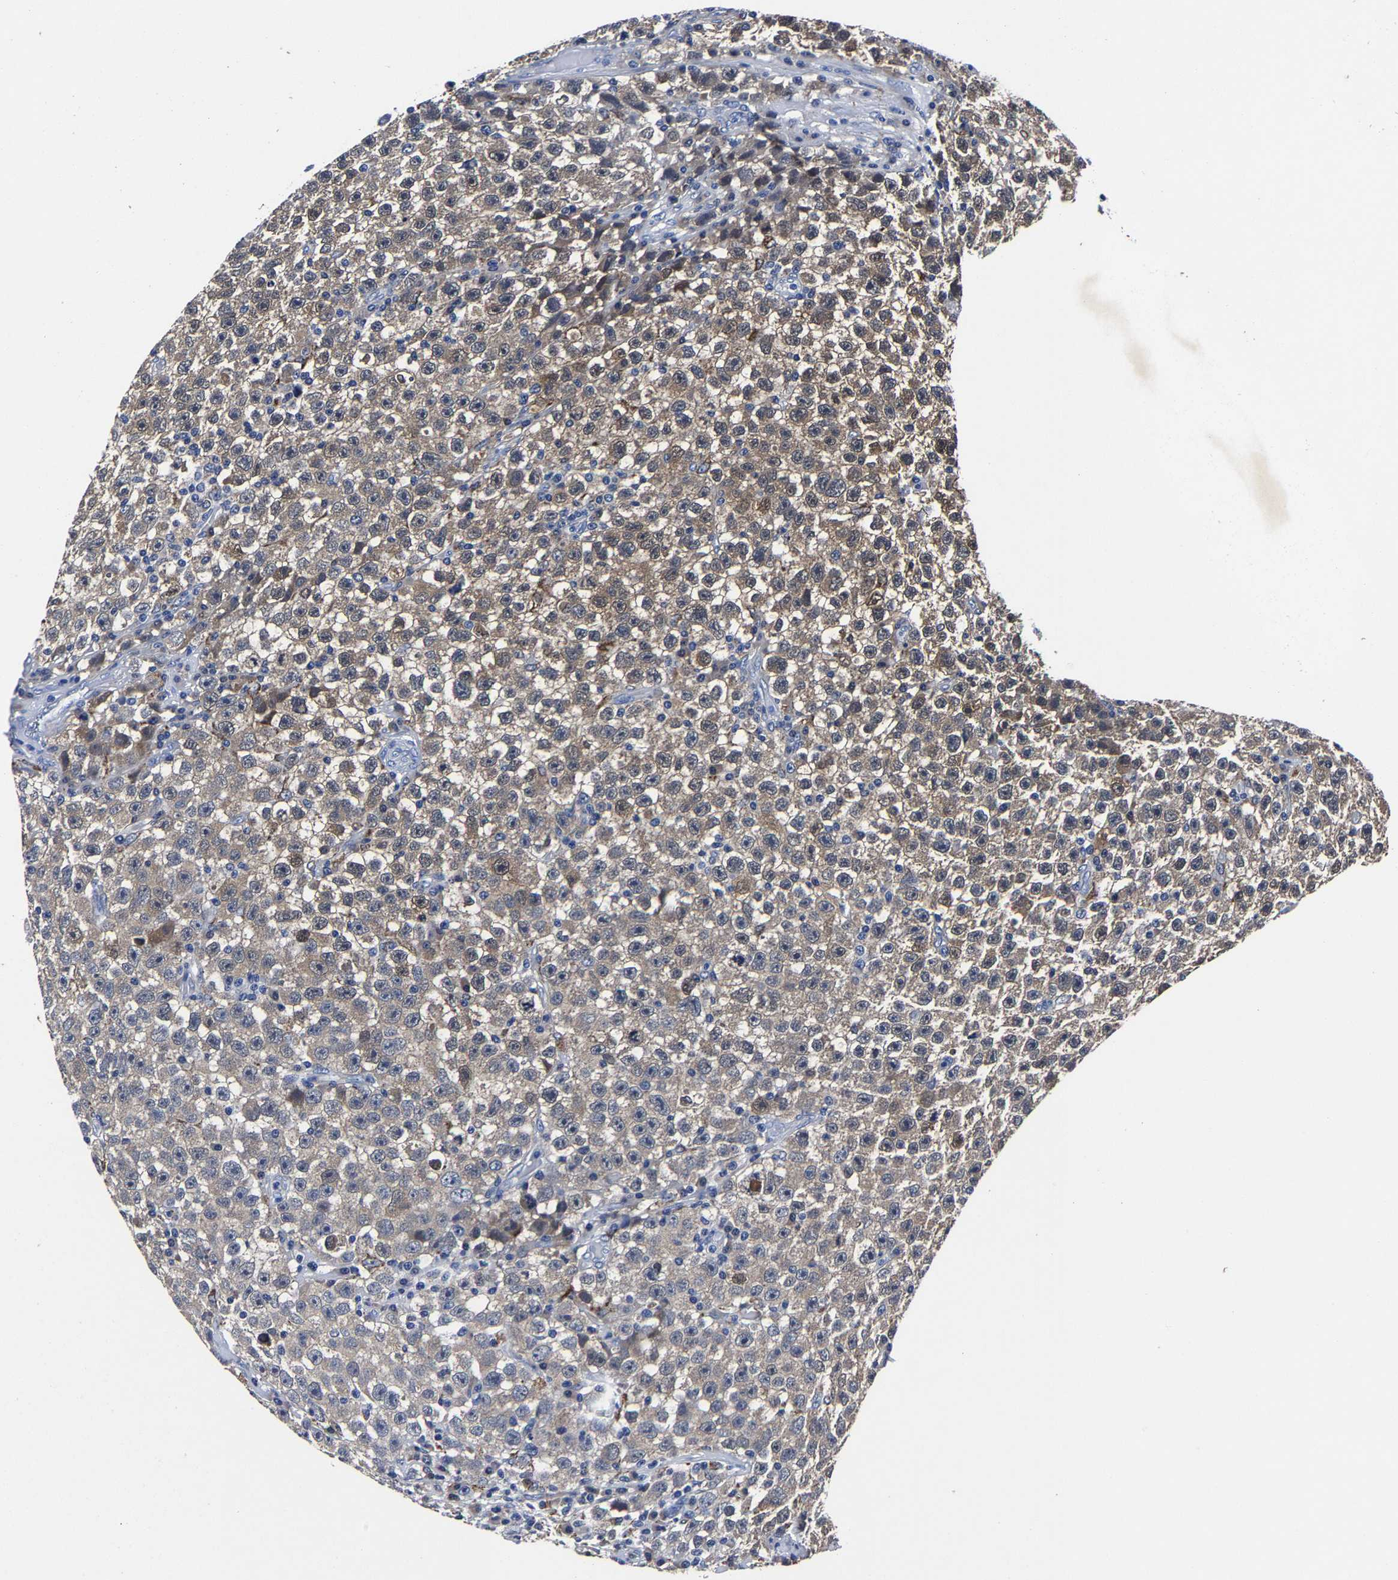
{"staining": {"intensity": "weak", "quantity": ">75%", "location": "cytoplasmic/membranous"}, "tissue": "testis cancer", "cell_type": "Tumor cells", "image_type": "cancer", "snomed": [{"axis": "morphology", "description": "Seminoma, NOS"}, {"axis": "topography", "description": "Testis"}], "caption": "Protein staining by IHC demonstrates weak cytoplasmic/membranous staining in about >75% of tumor cells in testis cancer (seminoma).", "gene": "PSPH", "patient": {"sex": "male", "age": 22}}